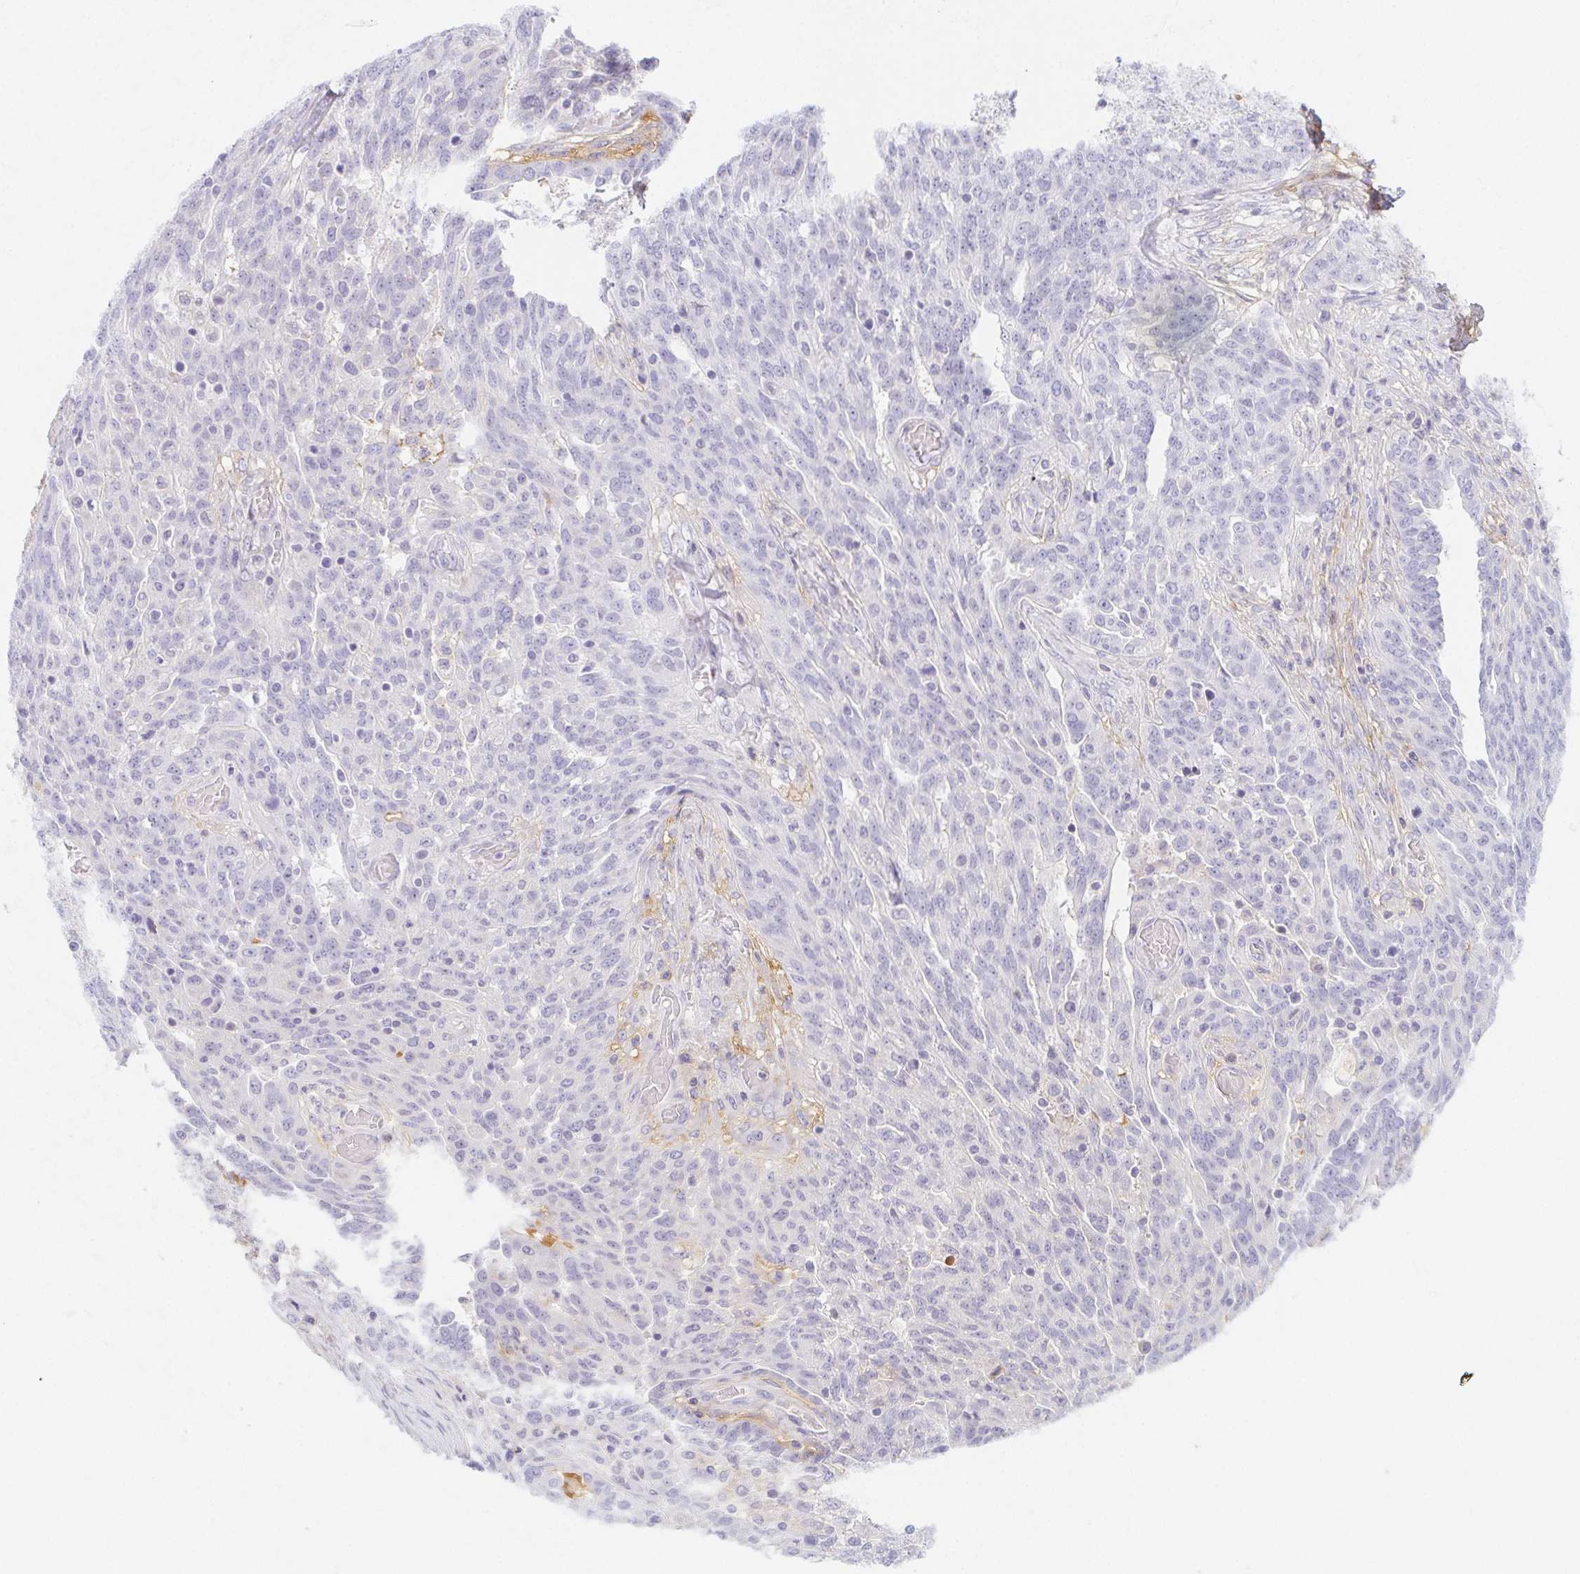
{"staining": {"intensity": "negative", "quantity": "none", "location": "none"}, "tissue": "ovarian cancer", "cell_type": "Tumor cells", "image_type": "cancer", "snomed": [{"axis": "morphology", "description": "Cystadenocarcinoma, serous, NOS"}, {"axis": "topography", "description": "Ovary"}], "caption": "Serous cystadenocarcinoma (ovarian) was stained to show a protein in brown. There is no significant expression in tumor cells.", "gene": "ITIH2", "patient": {"sex": "female", "age": 67}}